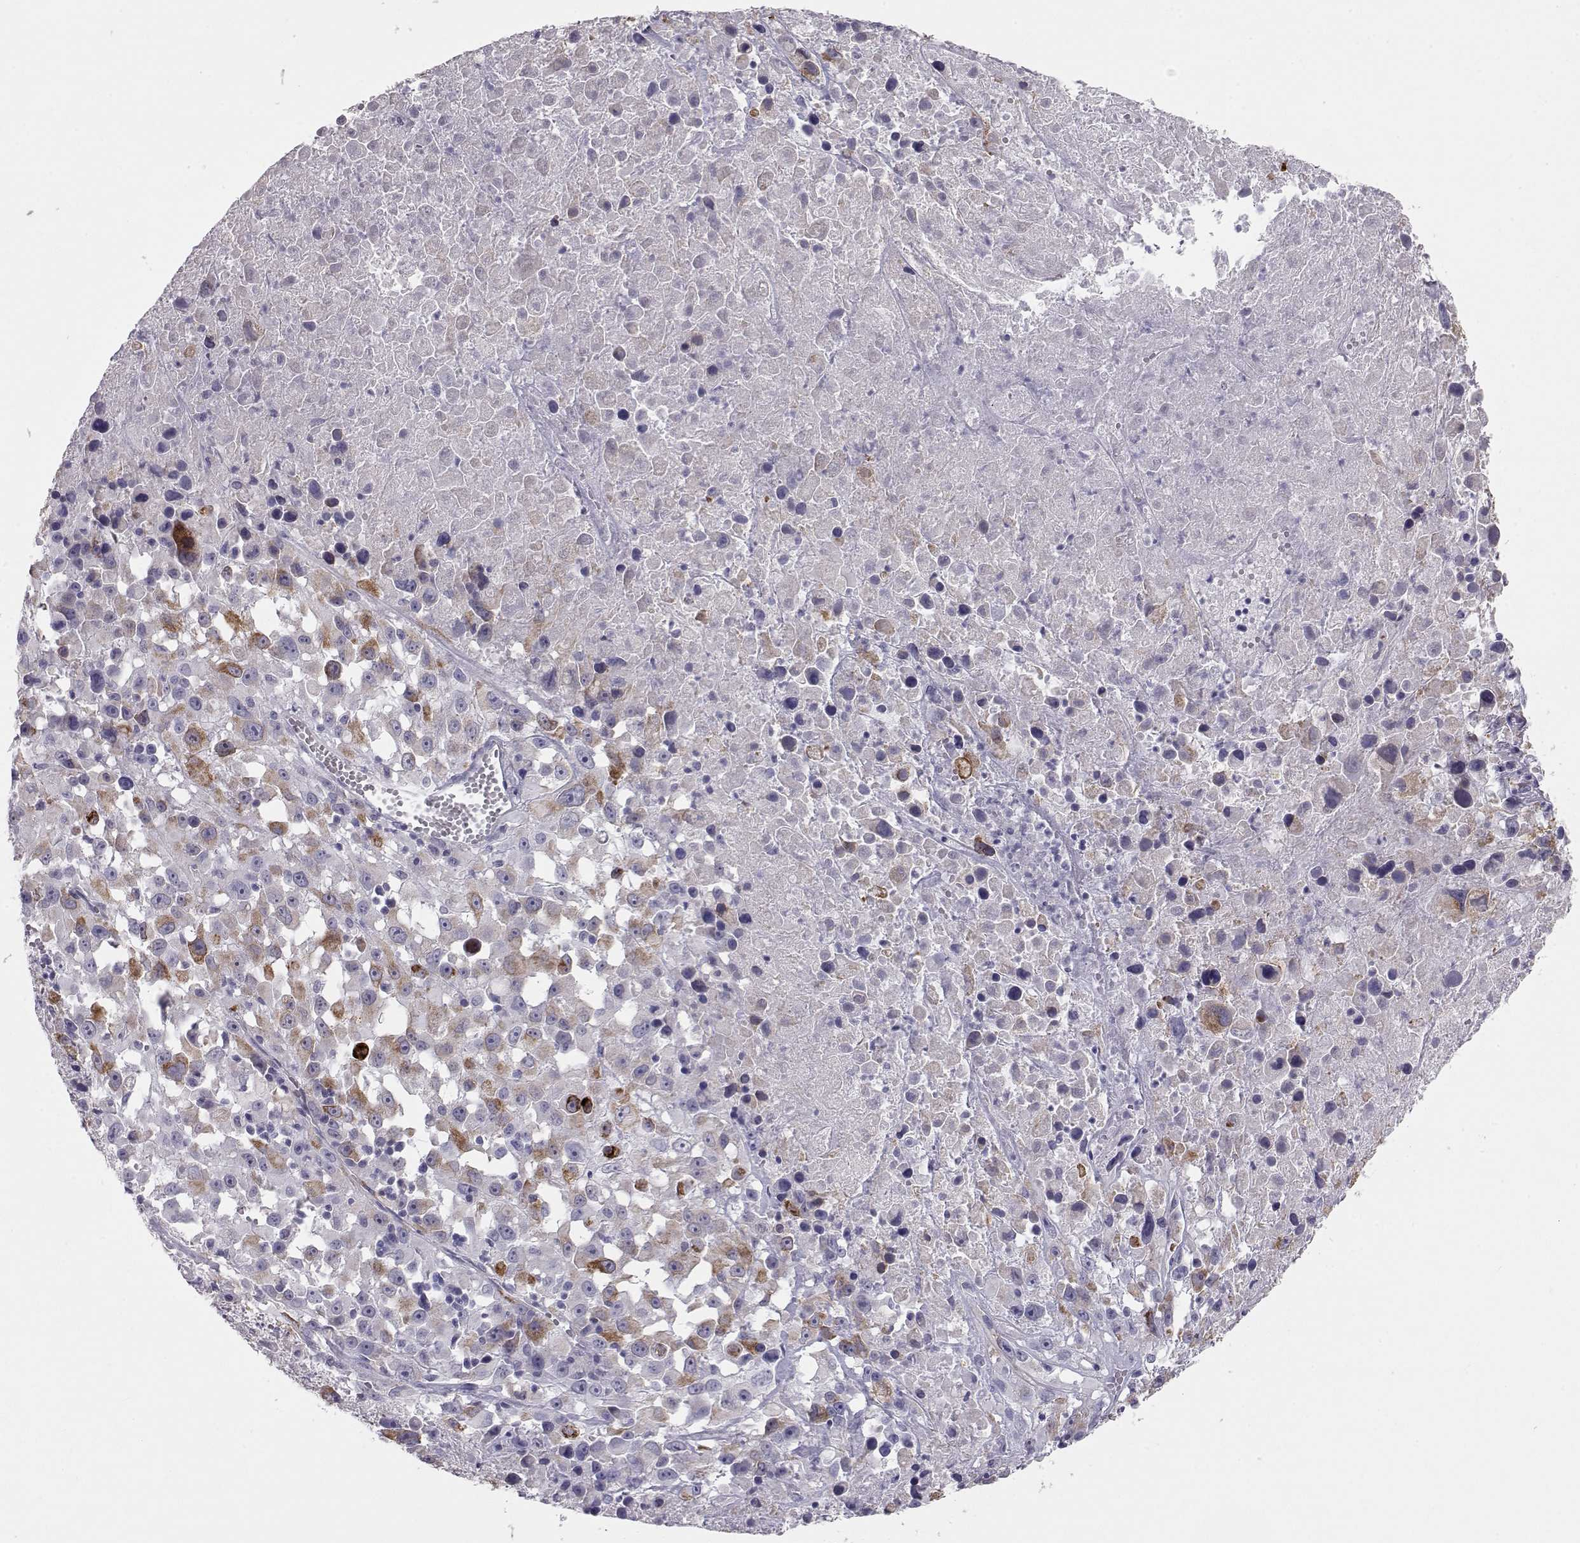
{"staining": {"intensity": "strong", "quantity": "<25%", "location": "cytoplasmic/membranous"}, "tissue": "melanoma", "cell_type": "Tumor cells", "image_type": "cancer", "snomed": [{"axis": "morphology", "description": "Malignant melanoma, Metastatic site"}, {"axis": "topography", "description": "Lymph node"}], "caption": "Melanoma stained with a protein marker reveals strong staining in tumor cells.", "gene": "LAMB3", "patient": {"sex": "male", "age": 50}}